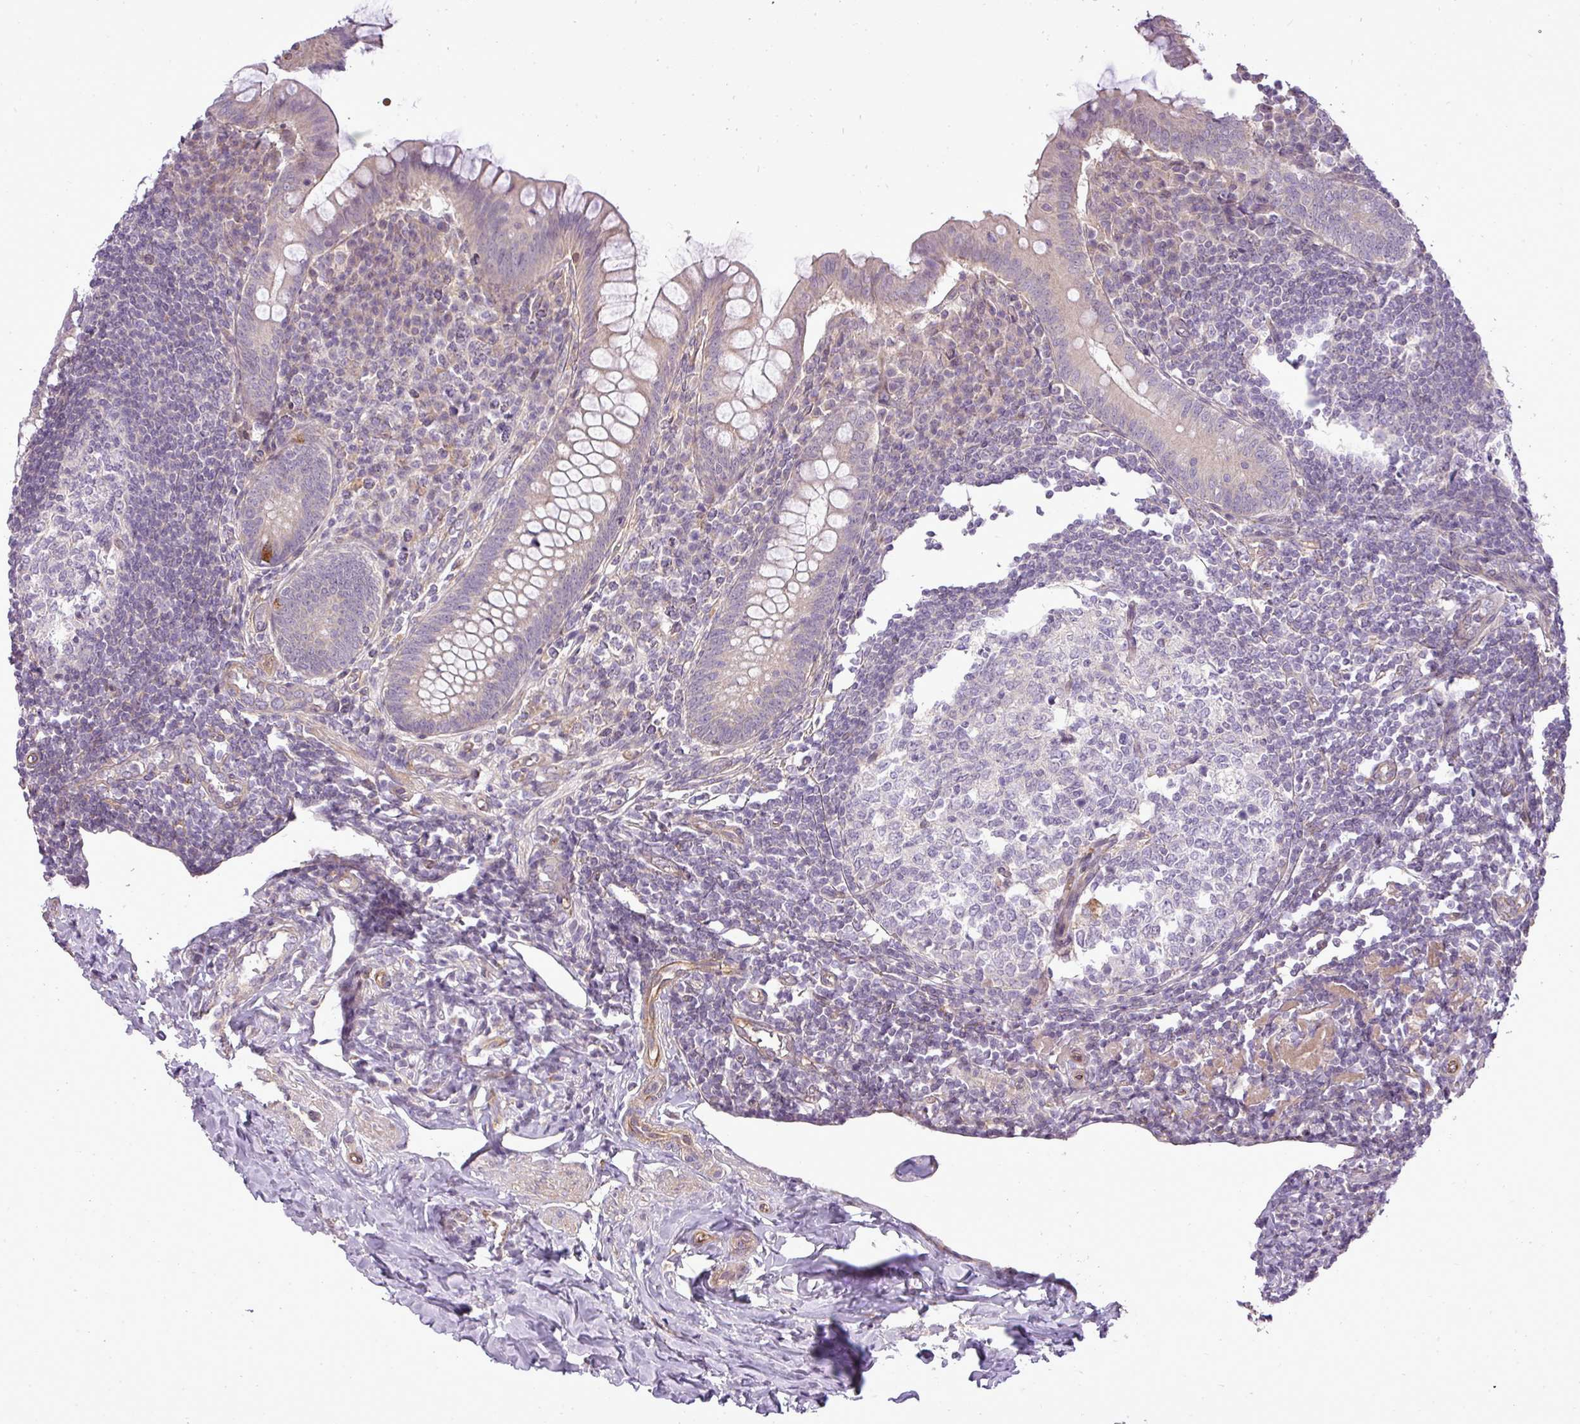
{"staining": {"intensity": "moderate", "quantity": "25%-75%", "location": "cytoplasmic/membranous"}, "tissue": "appendix", "cell_type": "Glandular cells", "image_type": "normal", "snomed": [{"axis": "morphology", "description": "Normal tissue, NOS"}, {"axis": "topography", "description": "Appendix"}], "caption": "IHC micrograph of normal appendix stained for a protein (brown), which reveals medium levels of moderate cytoplasmic/membranous expression in approximately 25%-75% of glandular cells.", "gene": "PDRG1", "patient": {"sex": "female", "age": 33}}